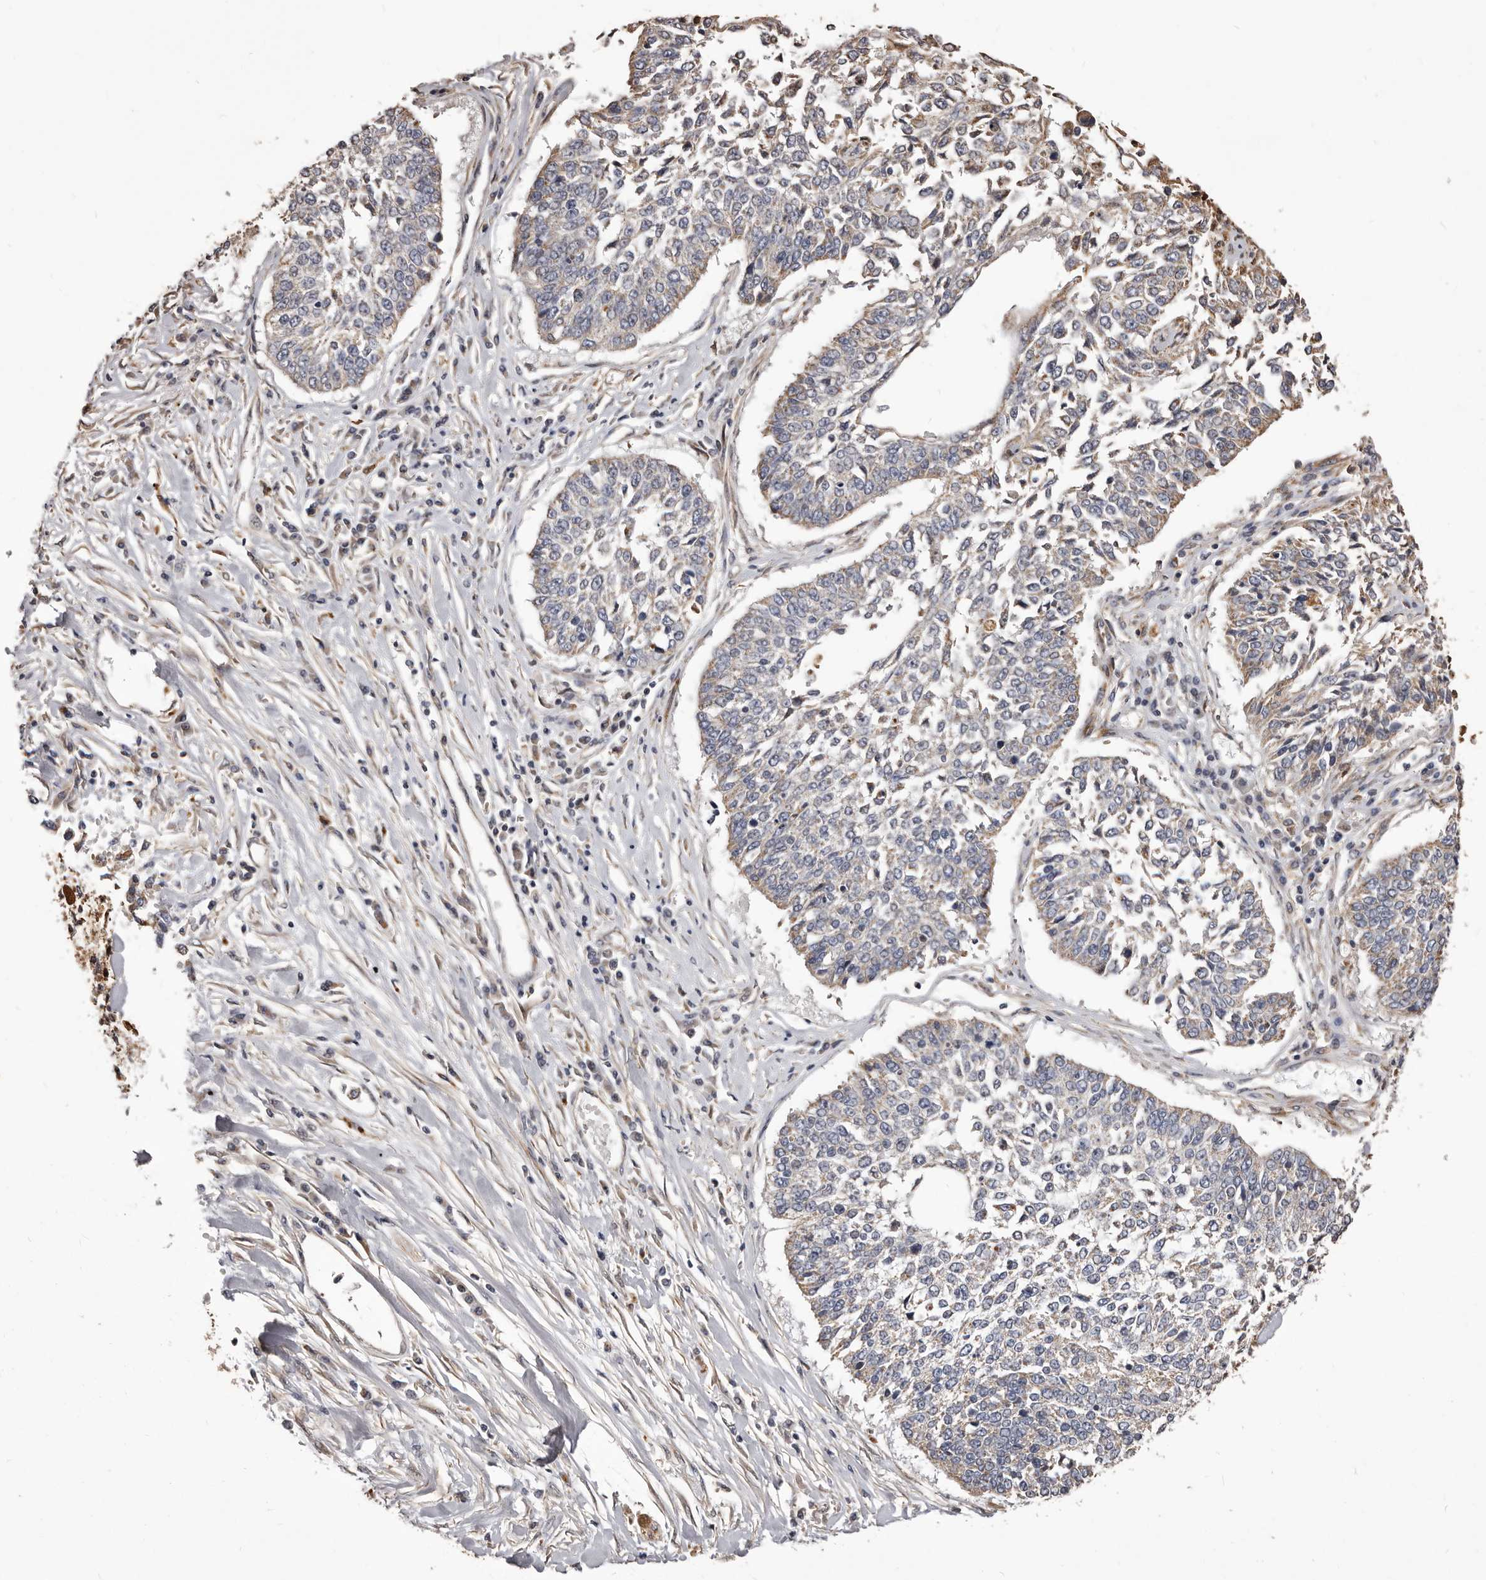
{"staining": {"intensity": "weak", "quantity": "<25%", "location": "cytoplasmic/membranous"}, "tissue": "lung cancer", "cell_type": "Tumor cells", "image_type": "cancer", "snomed": [{"axis": "morphology", "description": "Normal tissue, NOS"}, {"axis": "morphology", "description": "Squamous cell carcinoma, NOS"}, {"axis": "topography", "description": "Cartilage tissue"}, {"axis": "topography", "description": "Lung"}, {"axis": "topography", "description": "Peripheral nerve tissue"}], "caption": "Immunohistochemistry (IHC) image of neoplastic tissue: squamous cell carcinoma (lung) stained with DAB exhibits no significant protein staining in tumor cells.", "gene": "ALPK1", "patient": {"sex": "female", "age": 49}}